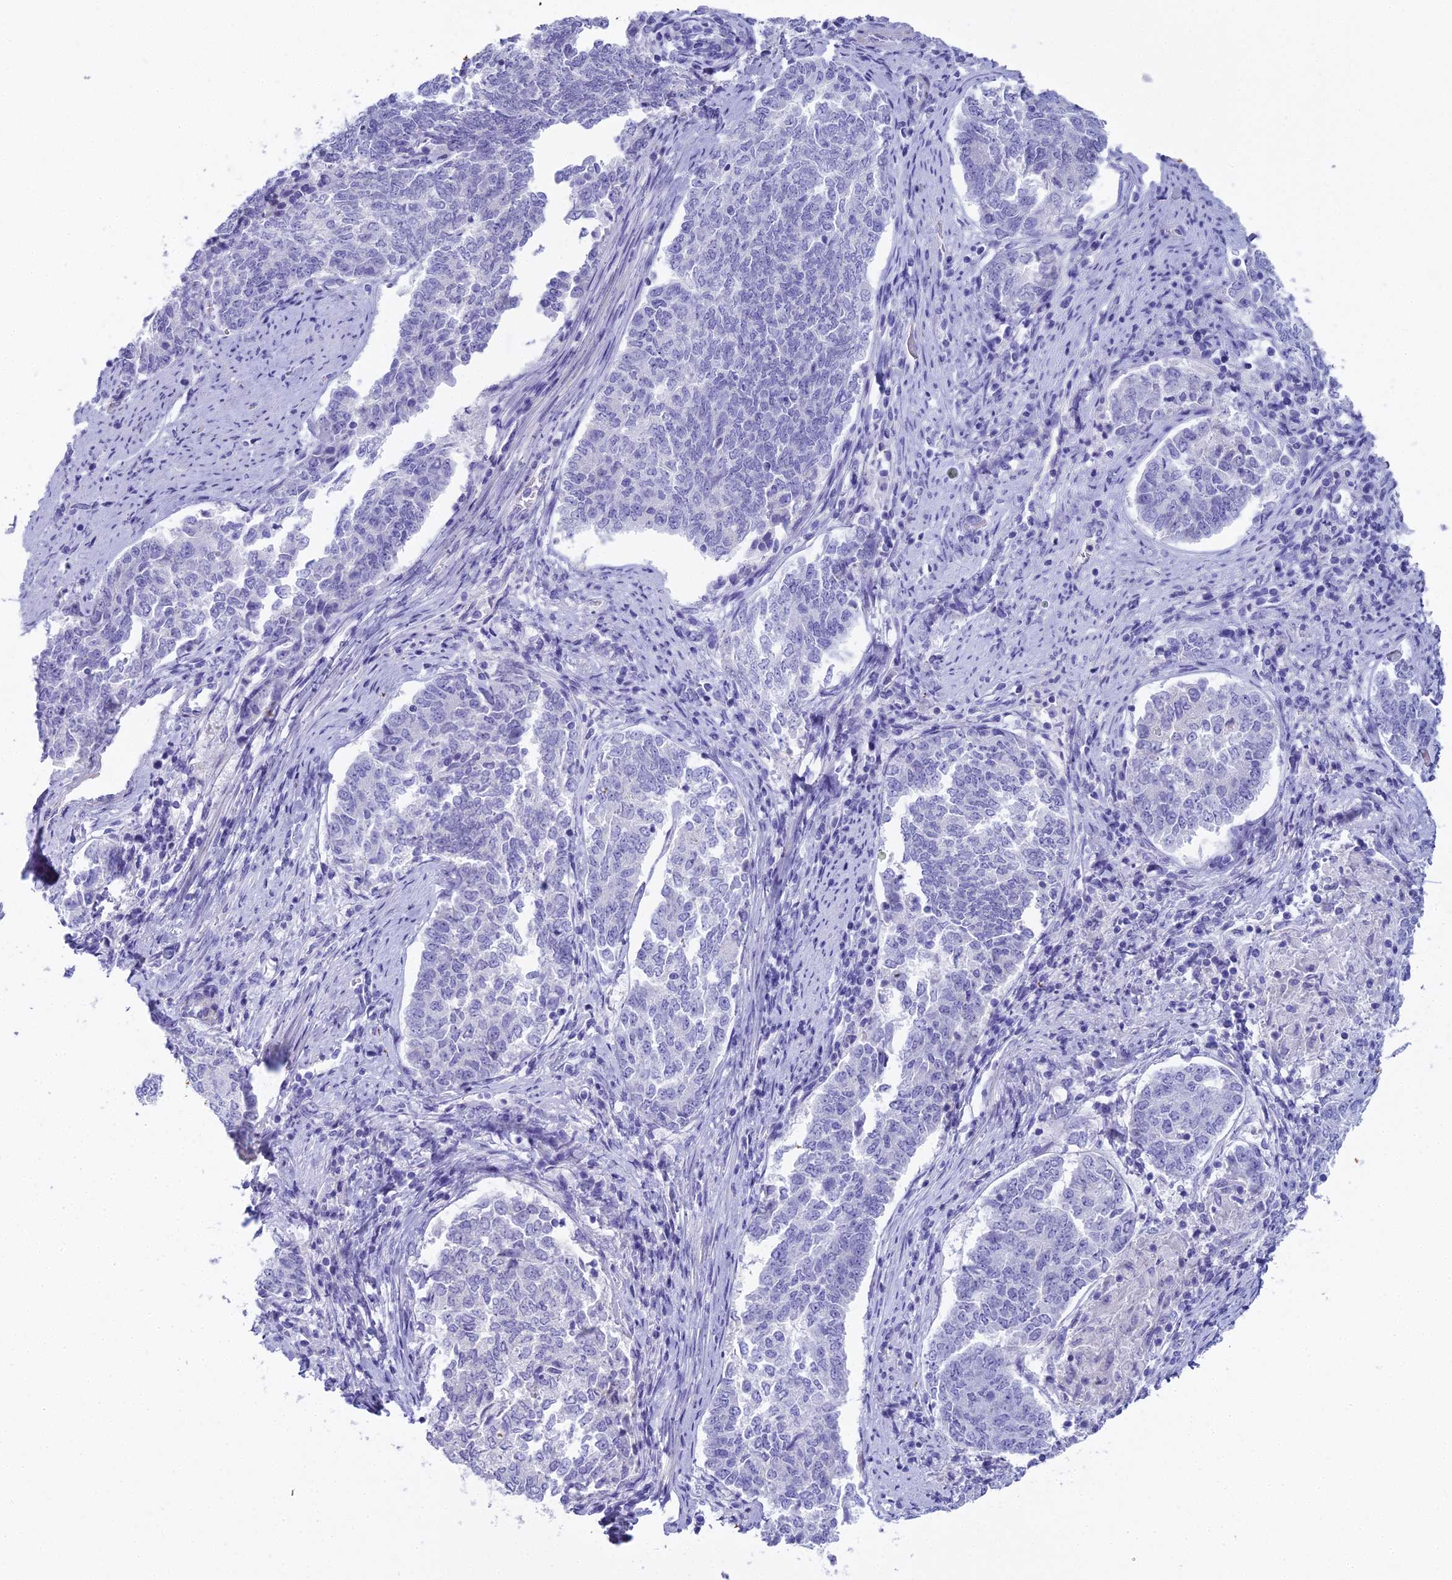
{"staining": {"intensity": "negative", "quantity": "none", "location": "none"}, "tissue": "endometrial cancer", "cell_type": "Tumor cells", "image_type": "cancer", "snomed": [{"axis": "morphology", "description": "Adenocarcinoma, NOS"}, {"axis": "topography", "description": "Endometrium"}], "caption": "The immunohistochemistry (IHC) photomicrograph has no significant positivity in tumor cells of endometrial cancer (adenocarcinoma) tissue.", "gene": "UNC80", "patient": {"sex": "female", "age": 80}}